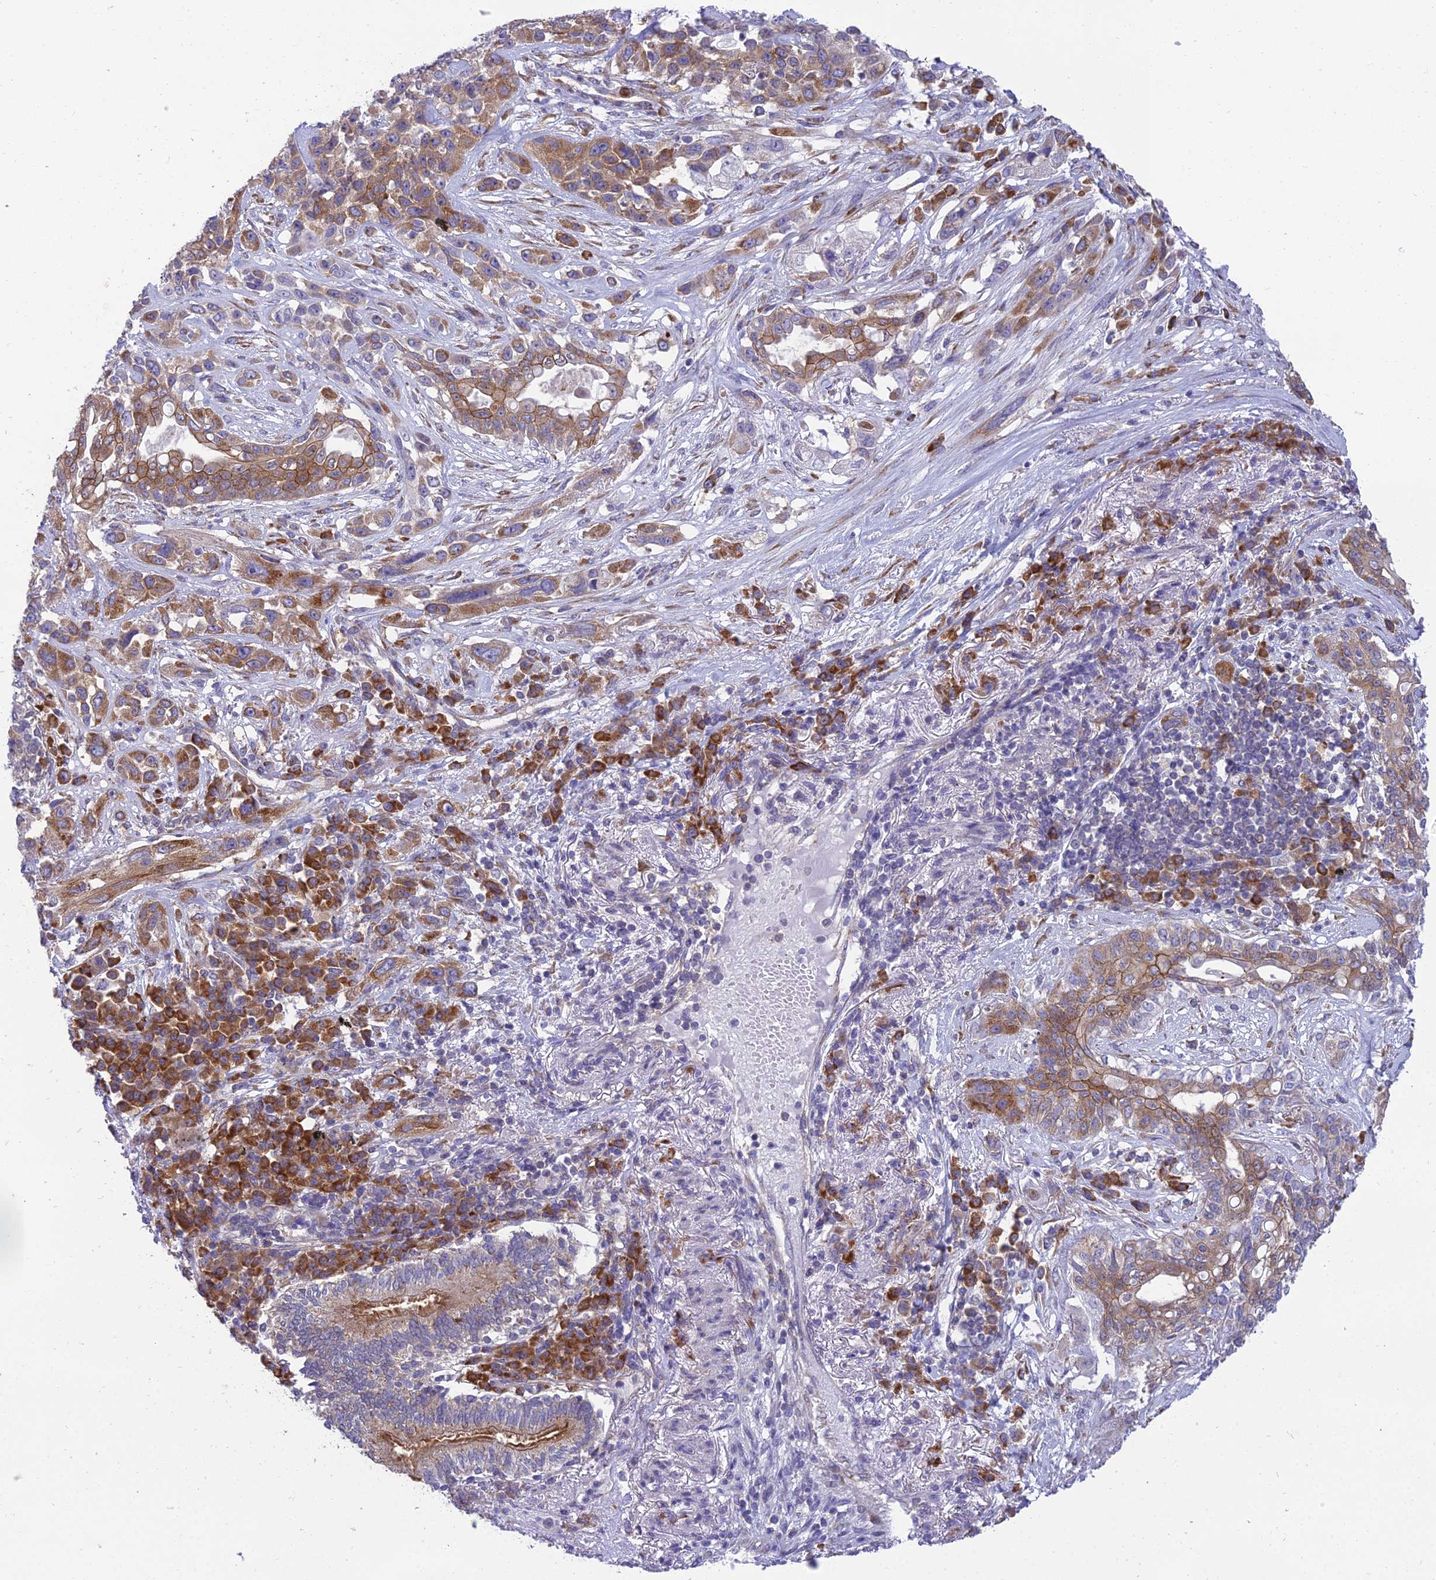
{"staining": {"intensity": "moderate", "quantity": ">75%", "location": "cytoplasmic/membranous"}, "tissue": "lung cancer", "cell_type": "Tumor cells", "image_type": "cancer", "snomed": [{"axis": "morphology", "description": "Squamous cell carcinoma, NOS"}, {"axis": "topography", "description": "Lung"}], "caption": "Protein analysis of lung squamous cell carcinoma tissue demonstrates moderate cytoplasmic/membranous staining in about >75% of tumor cells.", "gene": "CLCN7", "patient": {"sex": "female", "age": 70}}